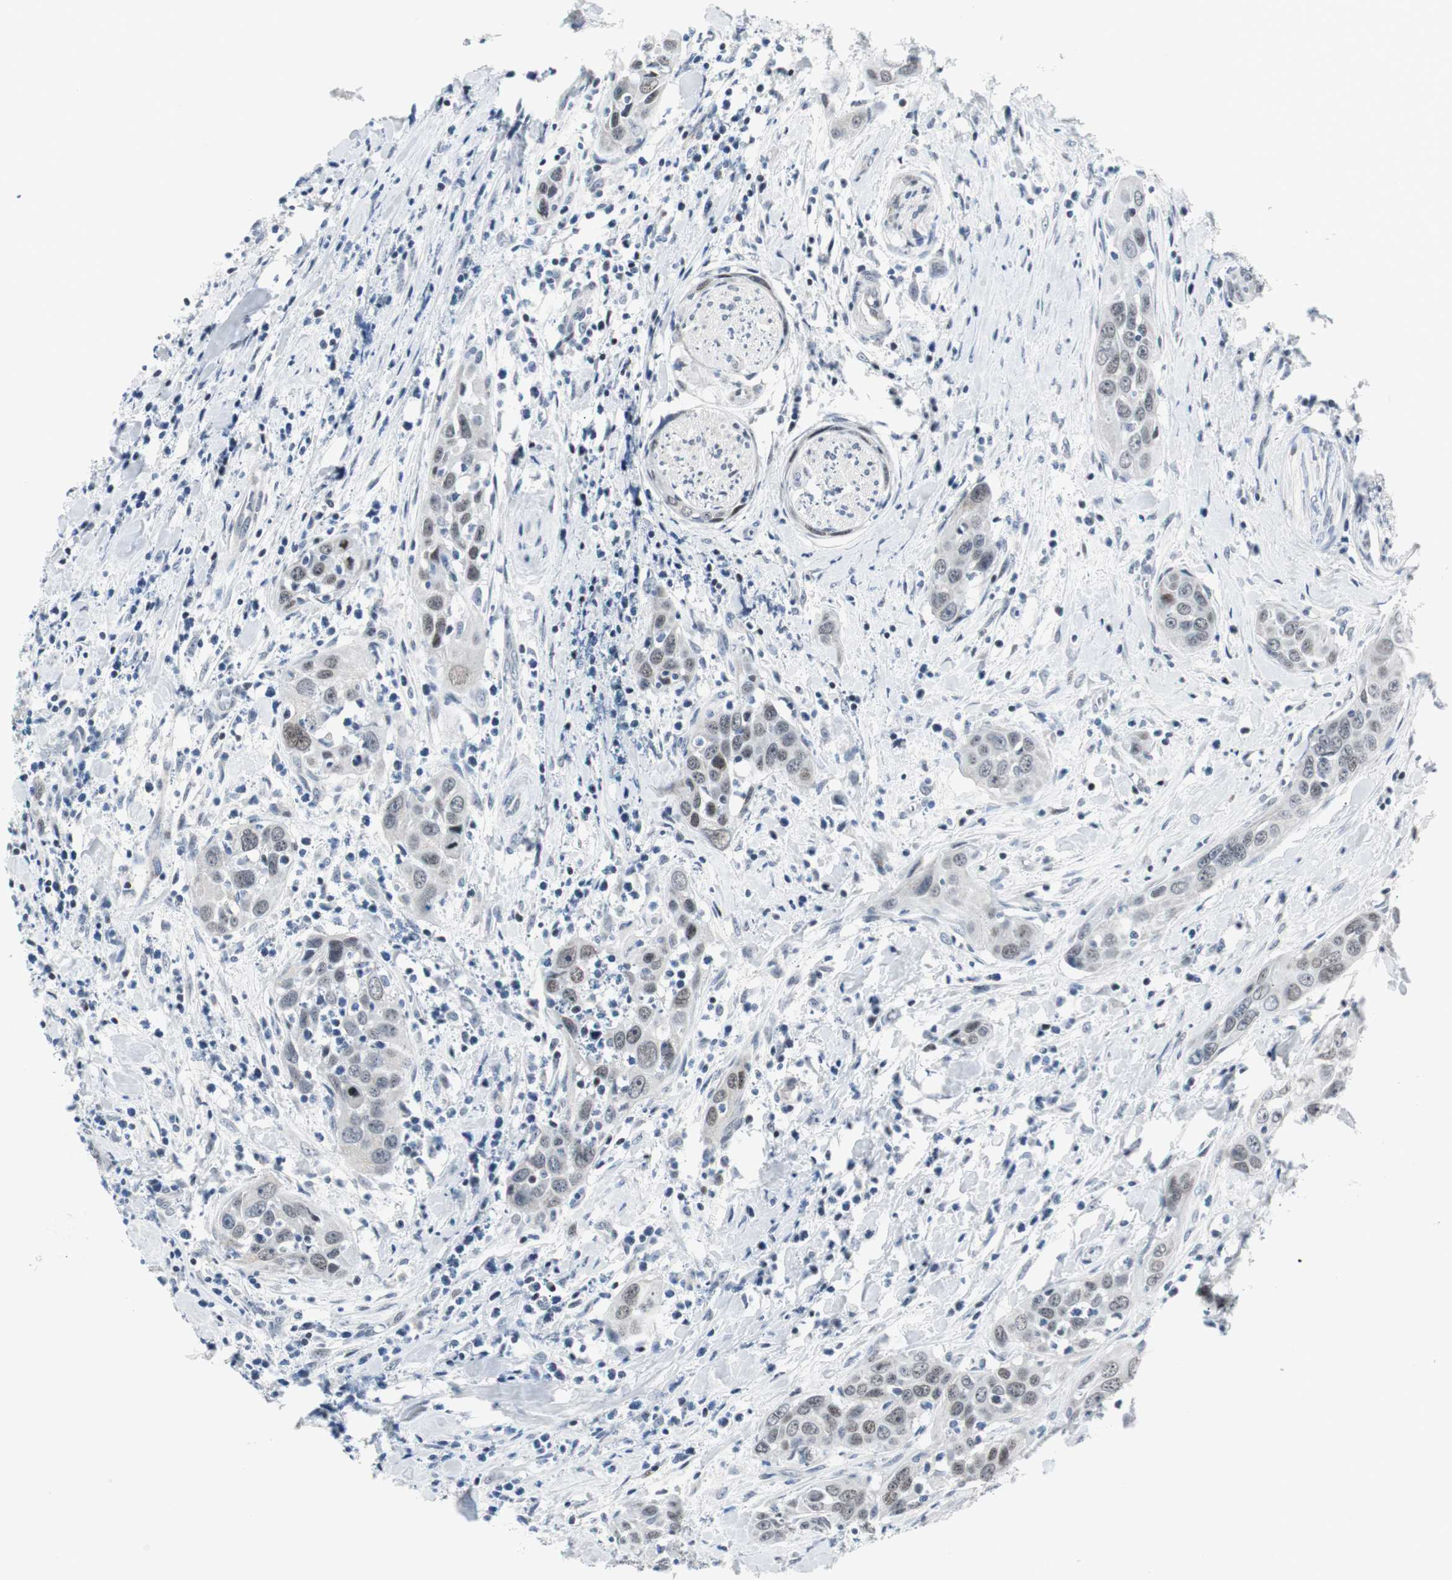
{"staining": {"intensity": "weak", "quantity": "25%-75%", "location": "nuclear"}, "tissue": "head and neck cancer", "cell_type": "Tumor cells", "image_type": "cancer", "snomed": [{"axis": "morphology", "description": "Squamous cell carcinoma, NOS"}, {"axis": "topography", "description": "Oral tissue"}, {"axis": "topography", "description": "Head-Neck"}], "caption": "DAB immunohistochemical staining of human squamous cell carcinoma (head and neck) reveals weak nuclear protein staining in approximately 25%-75% of tumor cells.", "gene": "MTA1", "patient": {"sex": "female", "age": 50}}